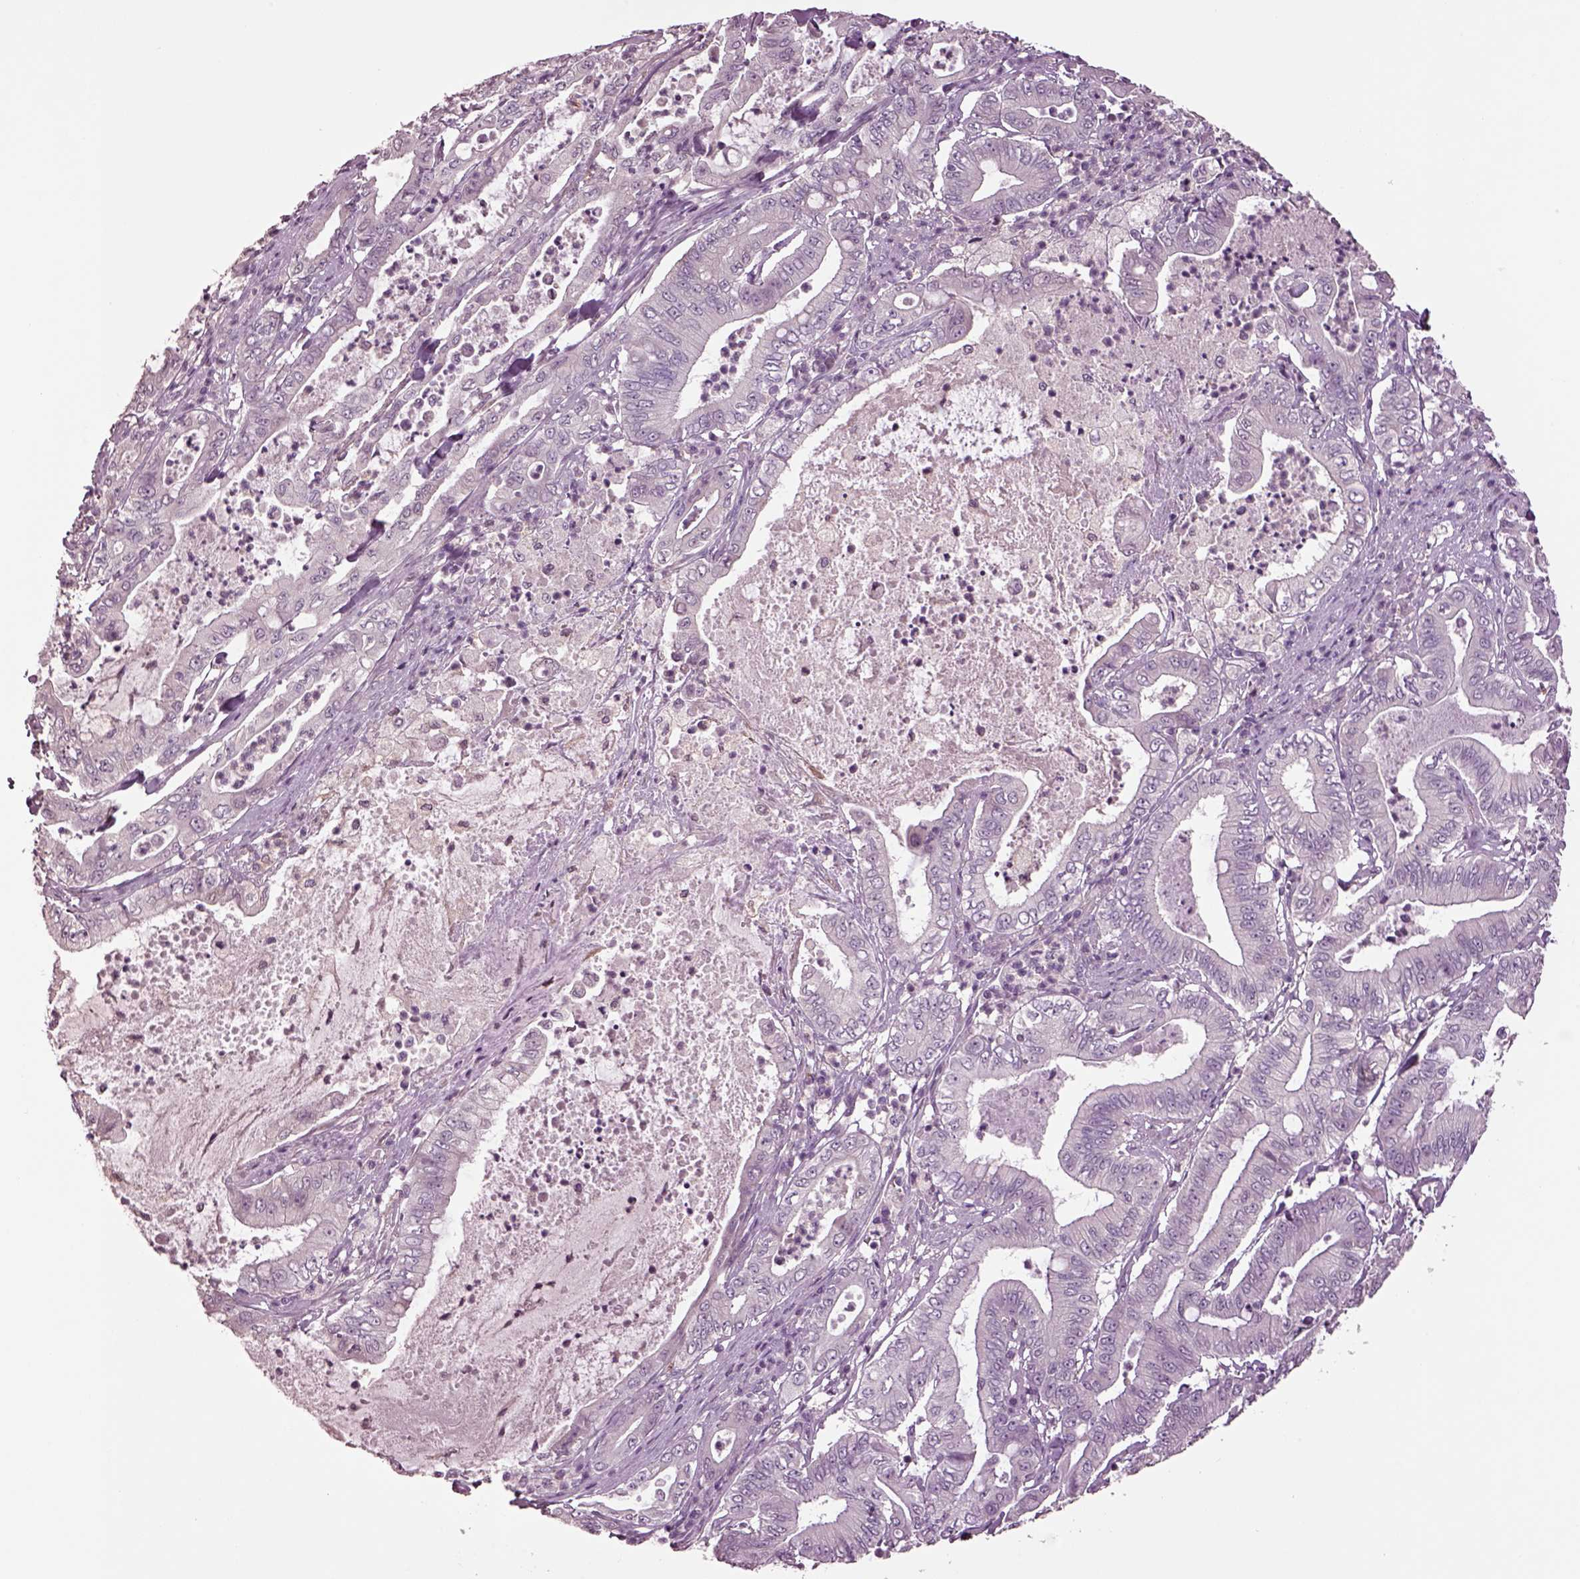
{"staining": {"intensity": "negative", "quantity": "none", "location": "none"}, "tissue": "pancreatic cancer", "cell_type": "Tumor cells", "image_type": "cancer", "snomed": [{"axis": "morphology", "description": "Adenocarcinoma, NOS"}, {"axis": "topography", "description": "Pancreas"}], "caption": "The image reveals no significant staining in tumor cells of pancreatic cancer.", "gene": "CLPSL1", "patient": {"sex": "male", "age": 71}}